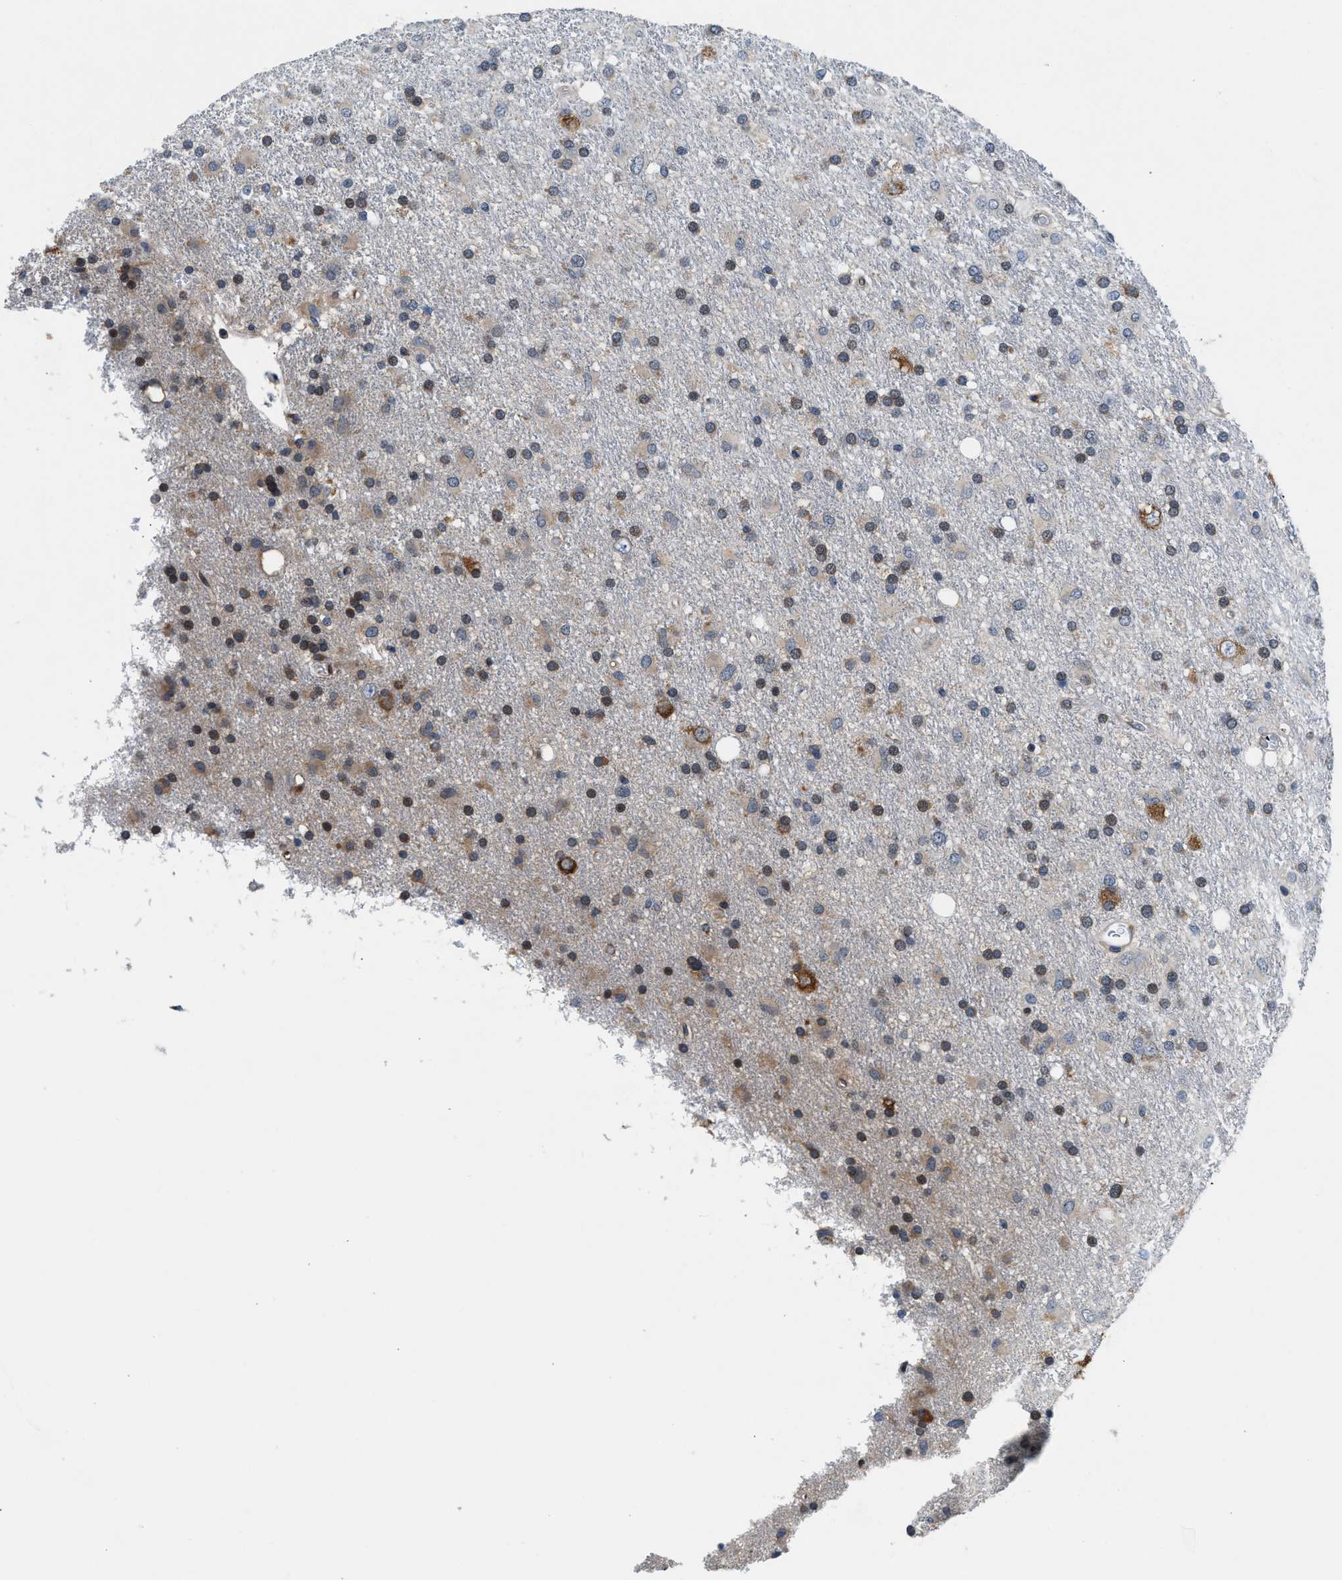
{"staining": {"intensity": "moderate", "quantity": "<25%", "location": "cytoplasmic/membranous,nuclear"}, "tissue": "glioma", "cell_type": "Tumor cells", "image_type": "cancer", "snomed": [{"axis": "morphology", "description": "Glioma, malignant, Low grade"}, {"axis": "topography", "description": "Brain"}], "caption": "DAB (3,3'-diaminobenzidine) immunohistochemical staining of malignant glioma (low-grade) reveals moderate cytoplasmic/membranous and nuclear protein expression in approximately <25% of tumor cells.", "gene": "PA2G4", "patient": {"sex": "male", "age": 77}}